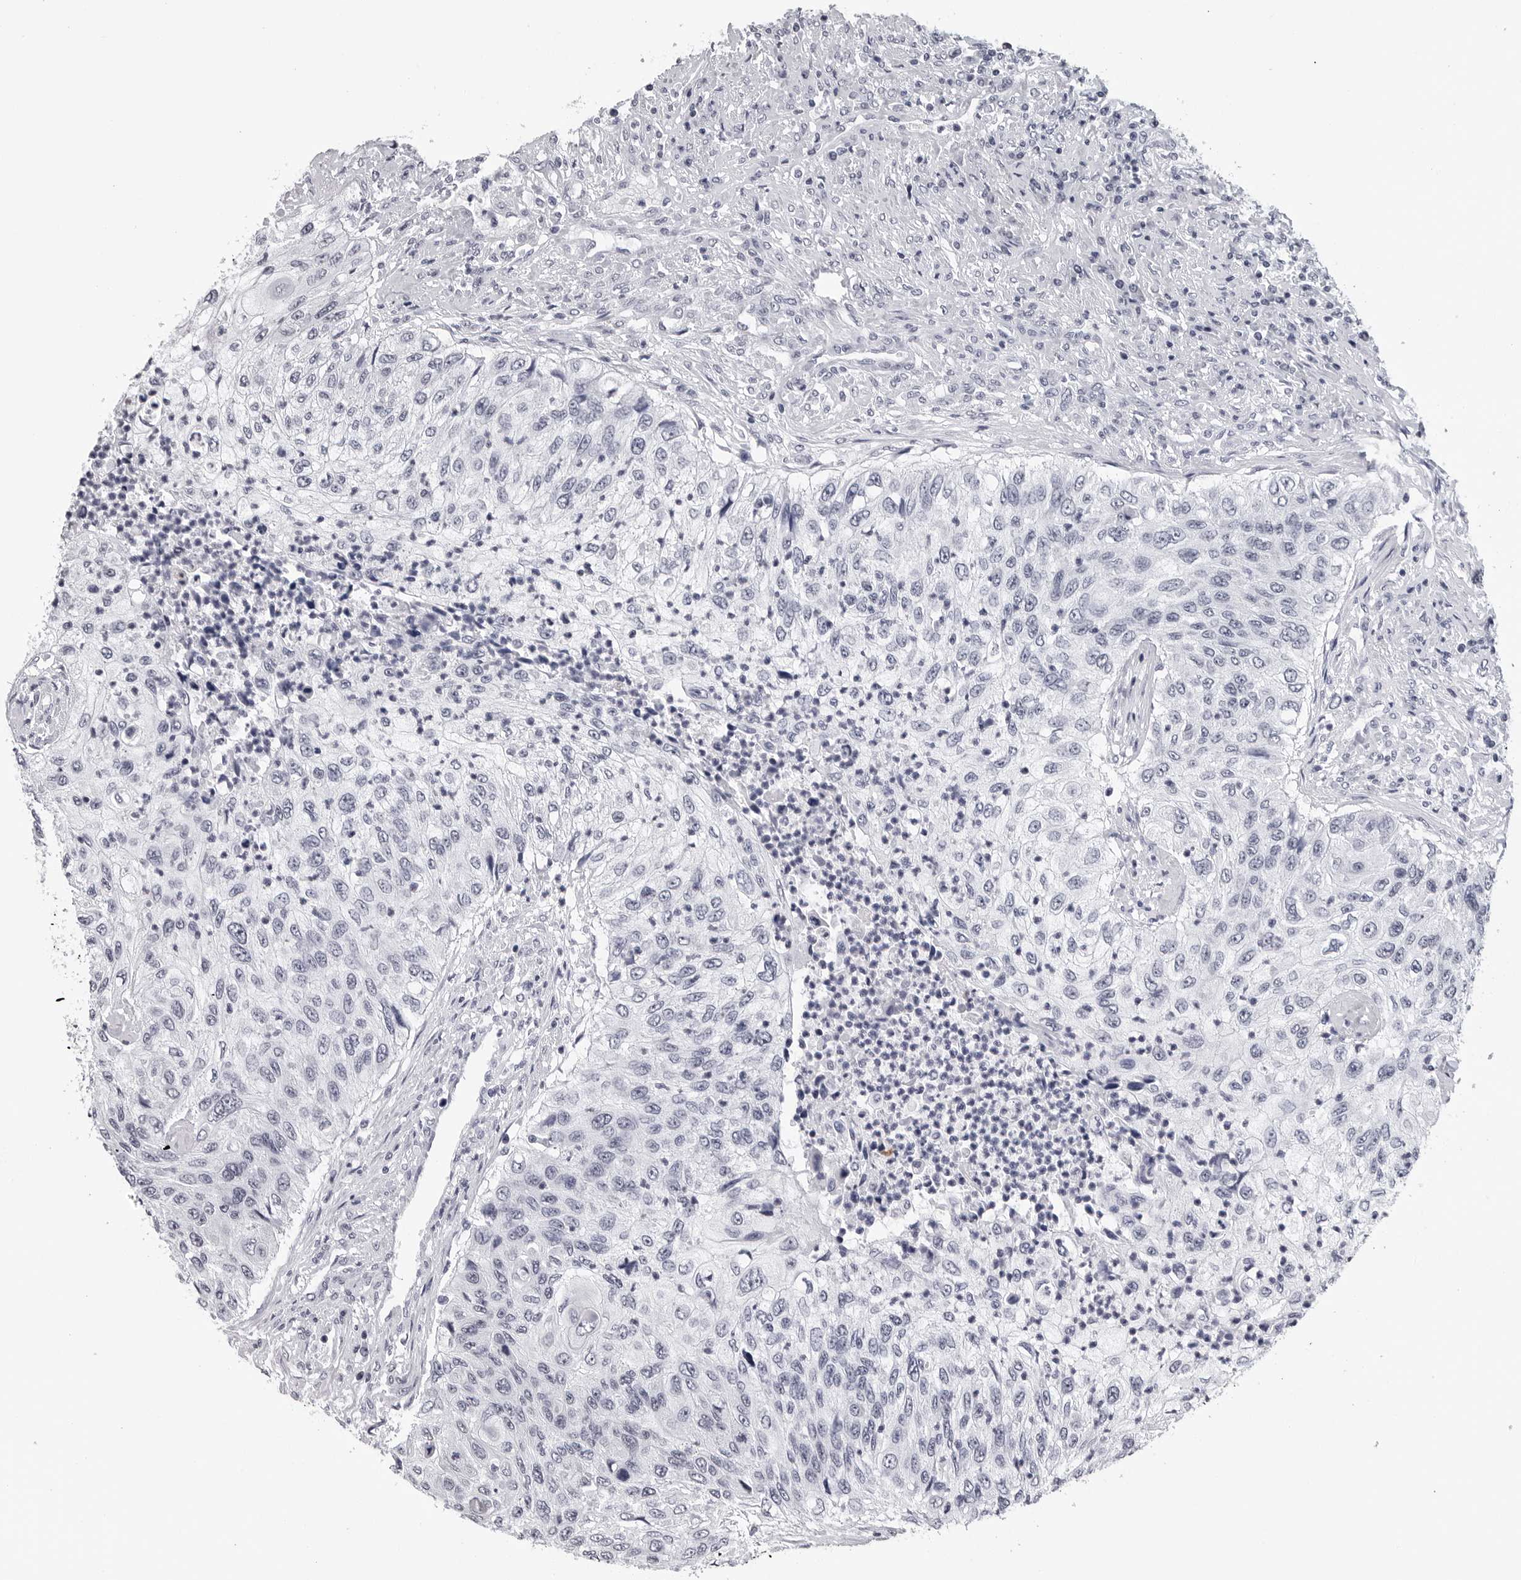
{"staining": {"intensity": "negative", "quantity": "none", "location": "none"}, "tissue": "urothelial cancer", "cell_type": "Tumor cells", "image_type": "cancer", "snomed": [{"axis": "morphology", "description": "Urothelial carcinoma, High grade"}, {"axis": "topography", "description": "Urinary bladder"}], "caption": "This is a micrograph of IHC staining of urothelial cancer, which shows no expression in tumor cells. (DAB (3,3'-diaminobenzidine) immunohistochemistry (IHC) with hematoxylin counter stain).", "gene": "GNL2", "patient": {"sex": "female", "age": 60}}